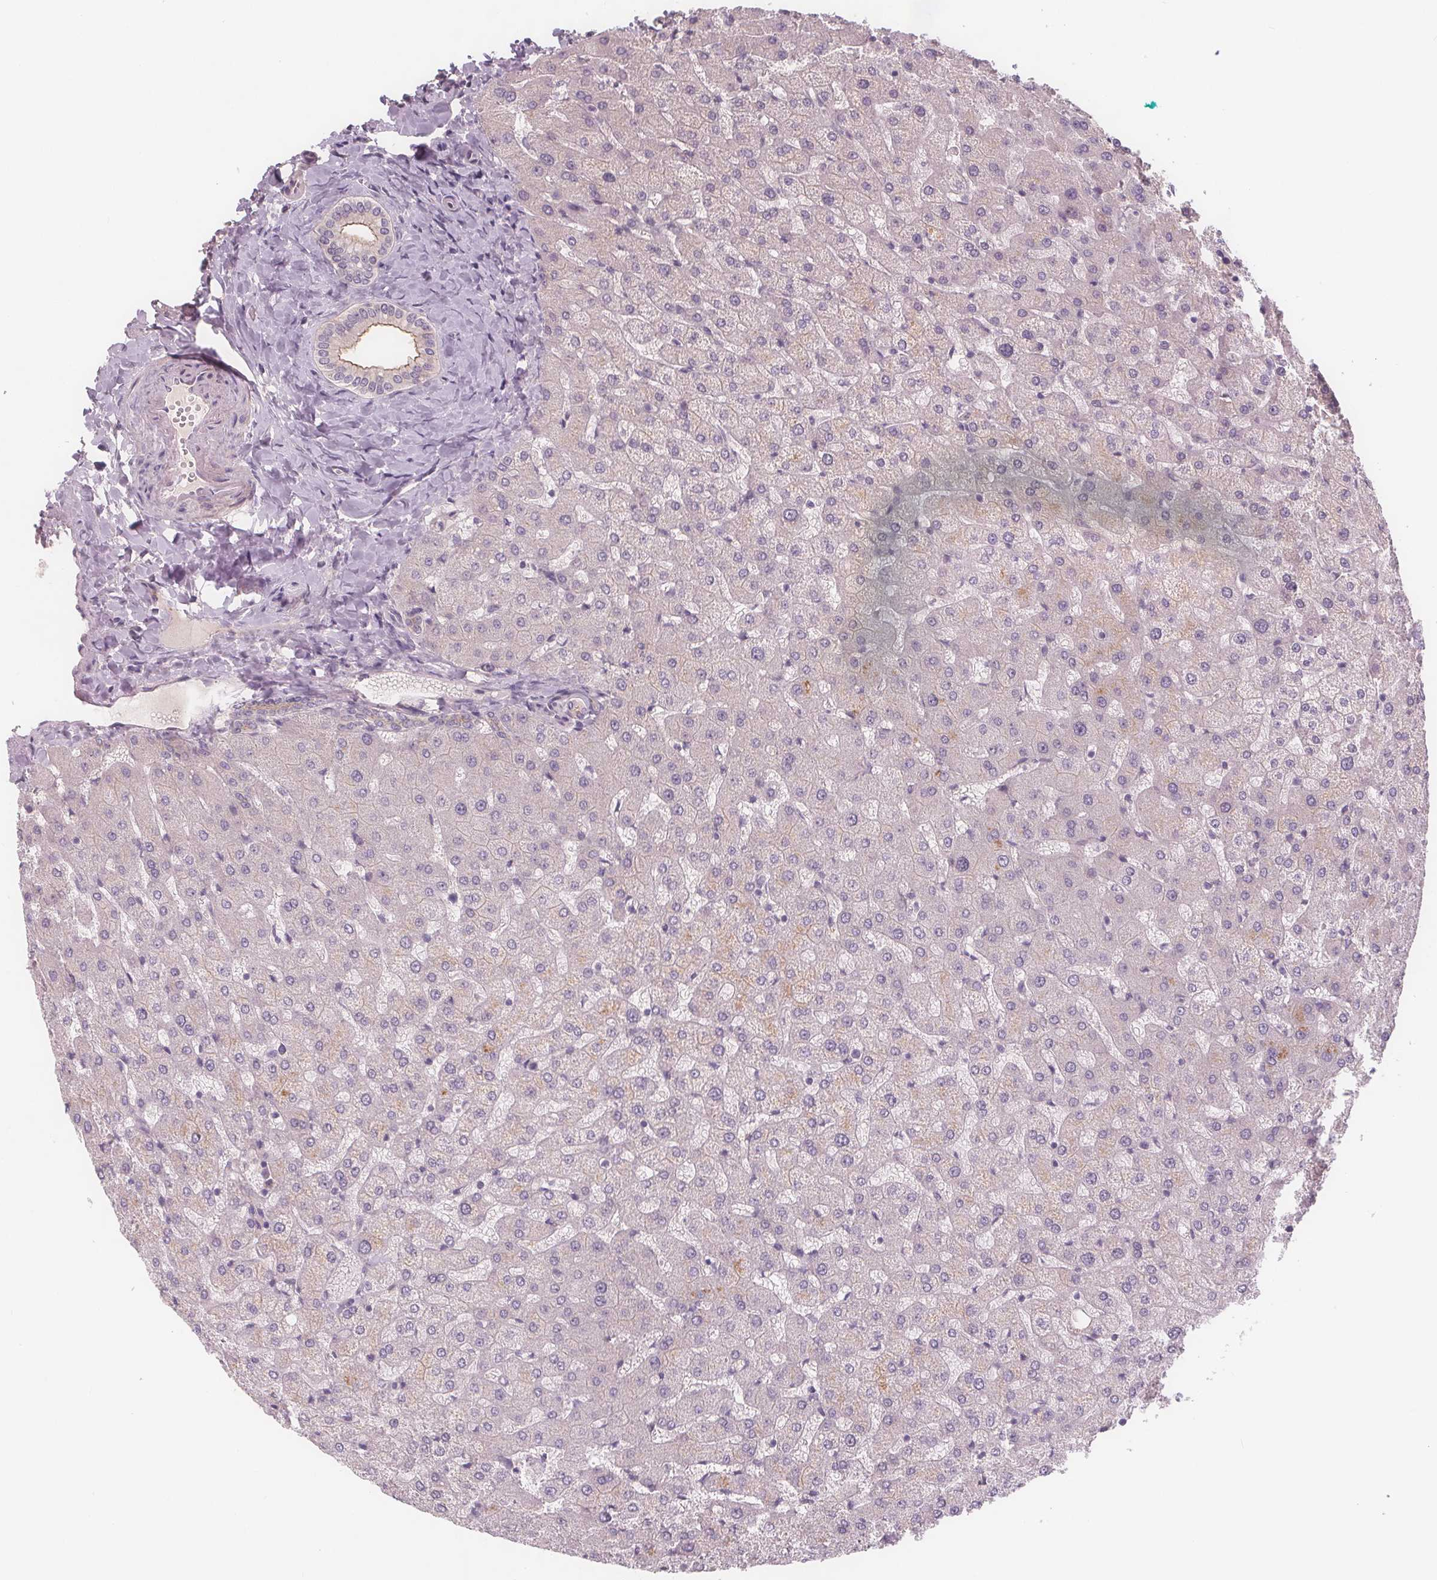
{"staining": {"intensity": "weak", "quantity": "<25%", "location": "cytoplasmic/membranous"}, "tissue": "liver", "cell_type": "Cholangiocytes", "image_type": "normal", "snomed": [{"axis": "morphology", "description": "Normal tissue, NOS"}, {"axis": "topography", "description": "Liver"}], "caption": "Liver stained for a protein using IHC reveals no expression cholangiocytes.", "gene": "VNN1", "patient": {"sex": "female", "age": 50}}